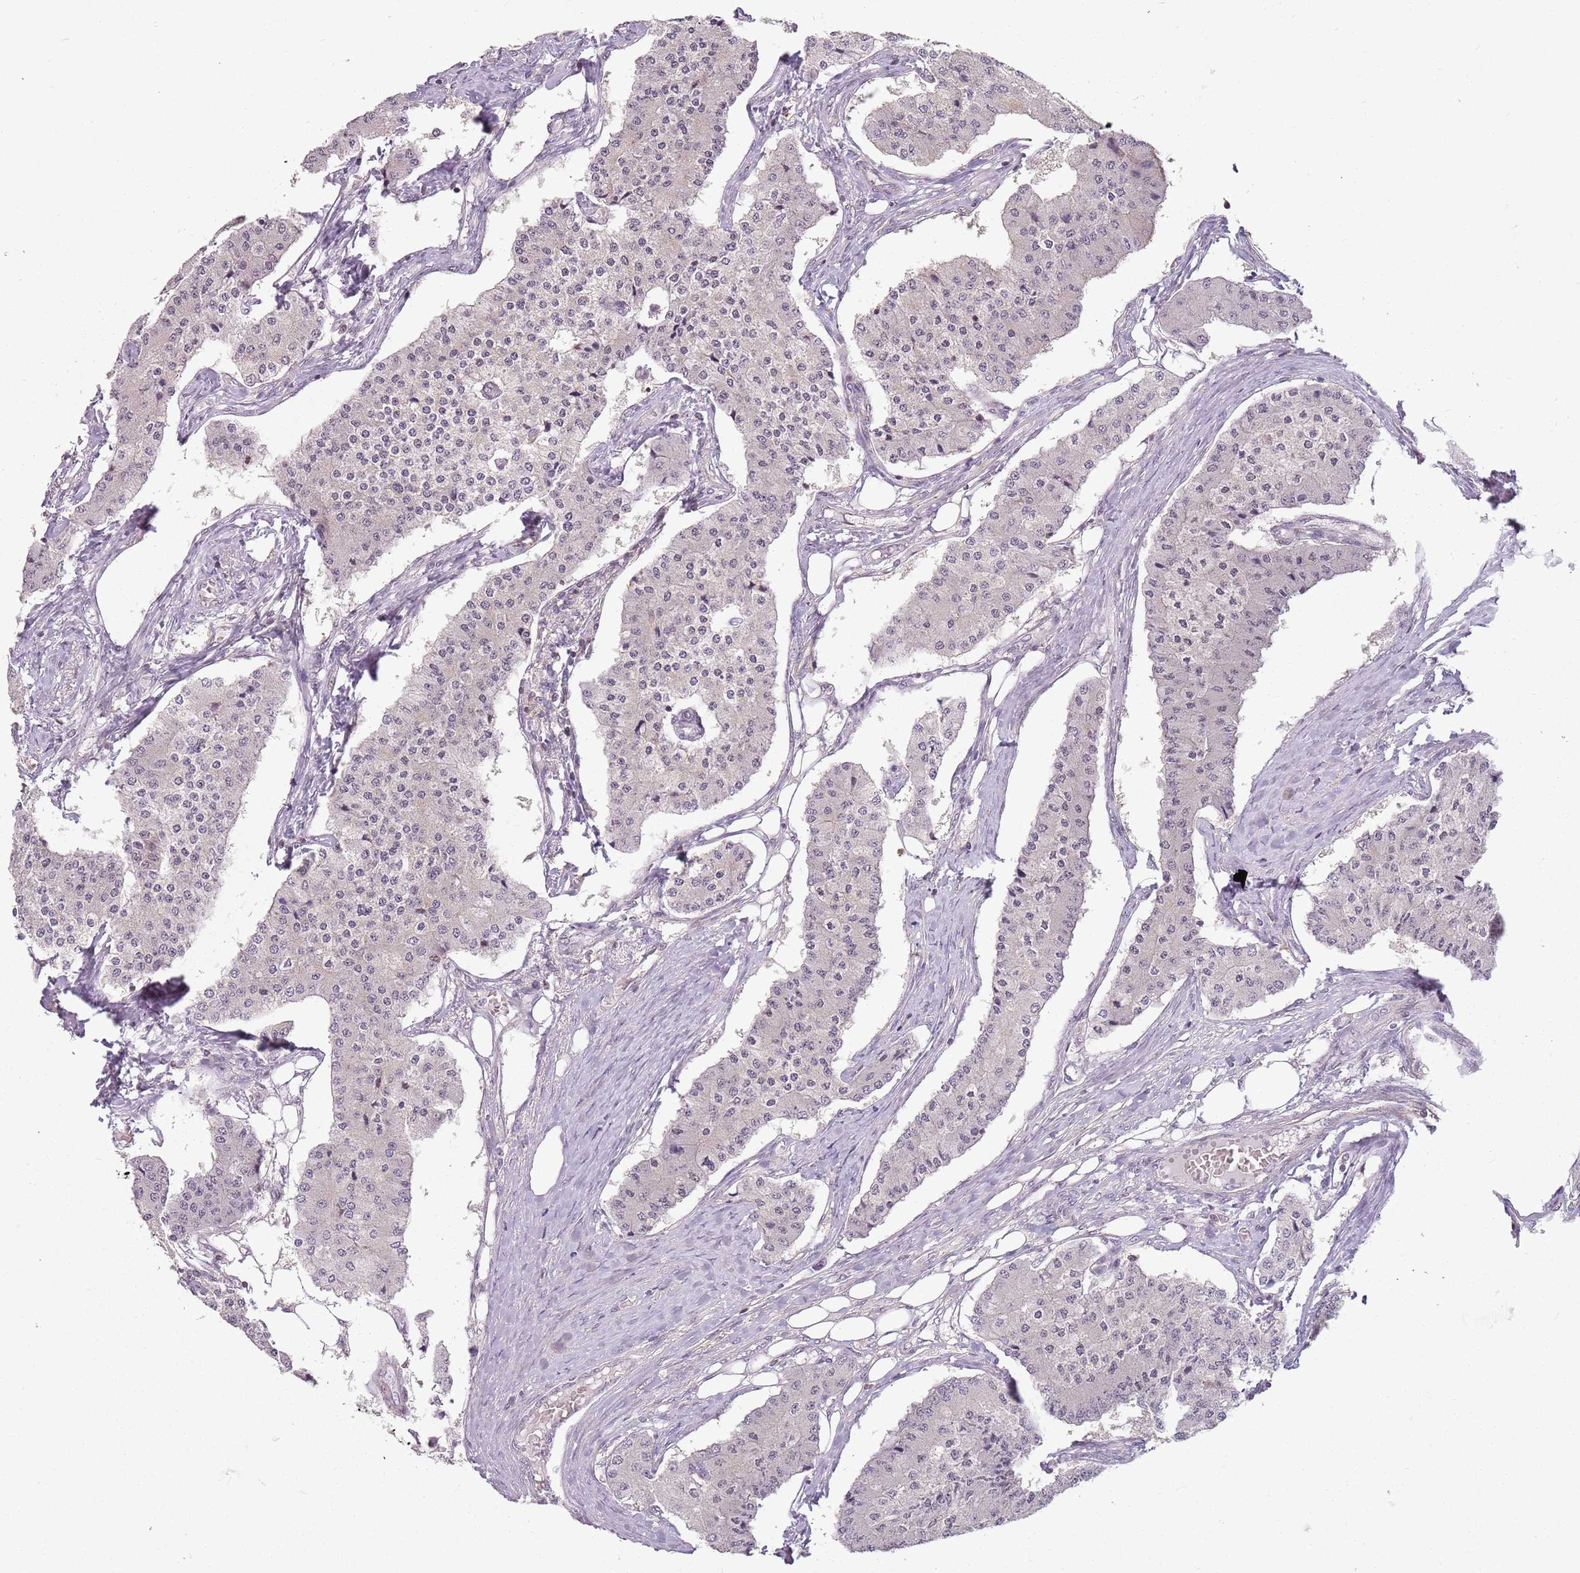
{"staining": {"intensity": "negative", "quantity": "none", "location": "none"}, "tissue": "carcinoid", "cell_type": "Tumor cells", "image_type": "cancer", "snomed": [{"axis": "morphology", "description": "Carcinoid, malignant, NOS"}, {"axis": "topography", "description": "Colon"}], "caption": "The histopathology image exhibits no significant positivity in tumor cells of carcinoid. (DAB (3,3'-diaminobenzidine) IHC, high magnification).", "gene": "DEFB116", "patient": {"sex": "female", "age": 52}}